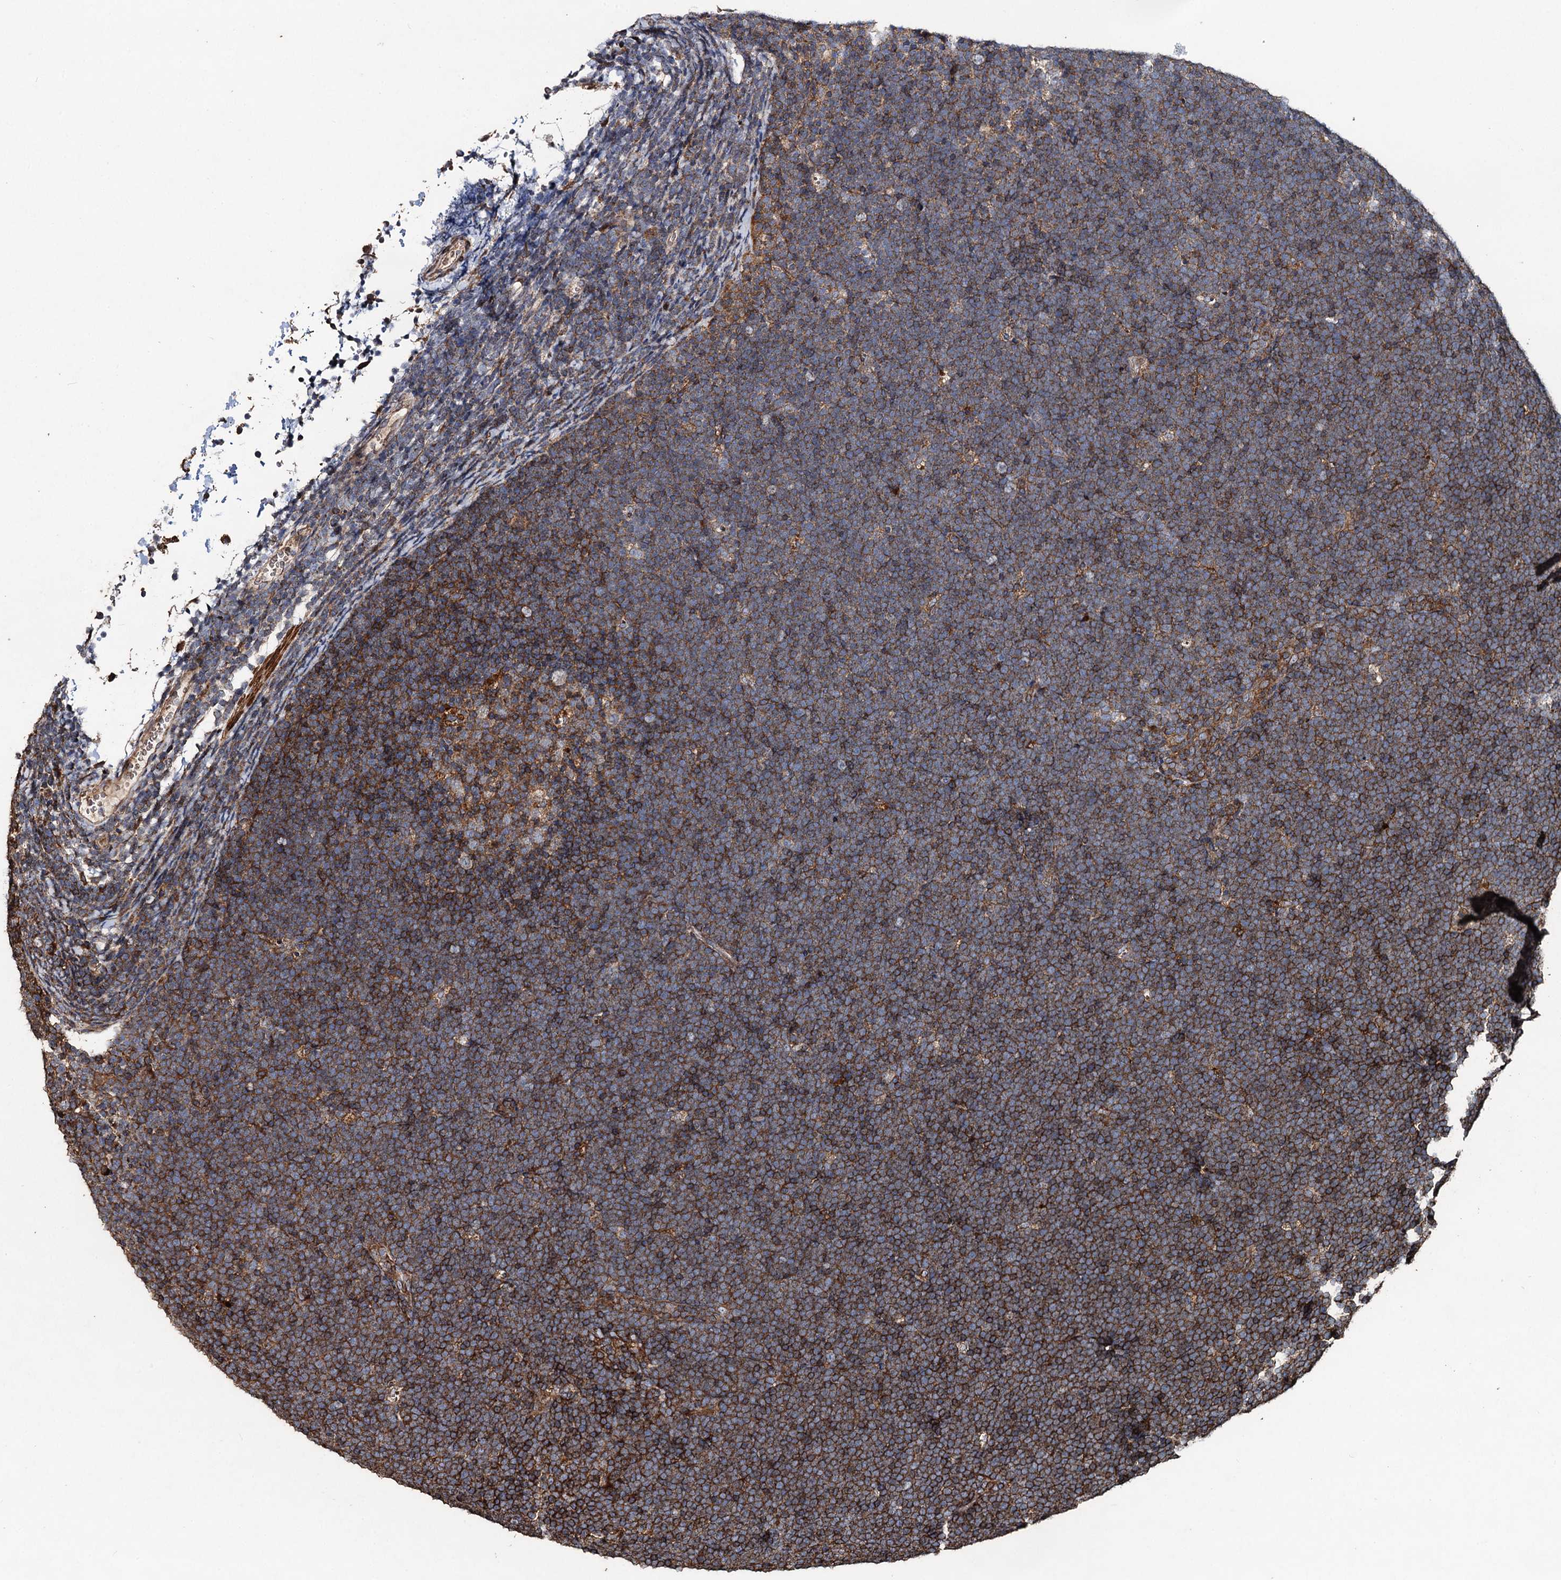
{"staining": {"intensity": "moderate", "quantity": "25%-75%", "location": "cytoplasmic/membranous"}, "tissue": "lymphoma", "cell_type": "Tumor cells", "image_type": "cancer", "snomed": [{"axis": "morphology", "description": "Malignant lymphoma, non-Hodgkin's type, High grade"}, {"axis": "topography", "description": "Lymph node"}], "caption": "Malignant lymphoma, non-Hodgkin's type (high-grade) stained with DAB immunohistochemistry shows medium levels of moderate cytoplasmic/membranous staining in about 25%-75% of tumor cells.", "gene": "NOTCH2NLA", "patient": {"sex": "male", "age": 13}}